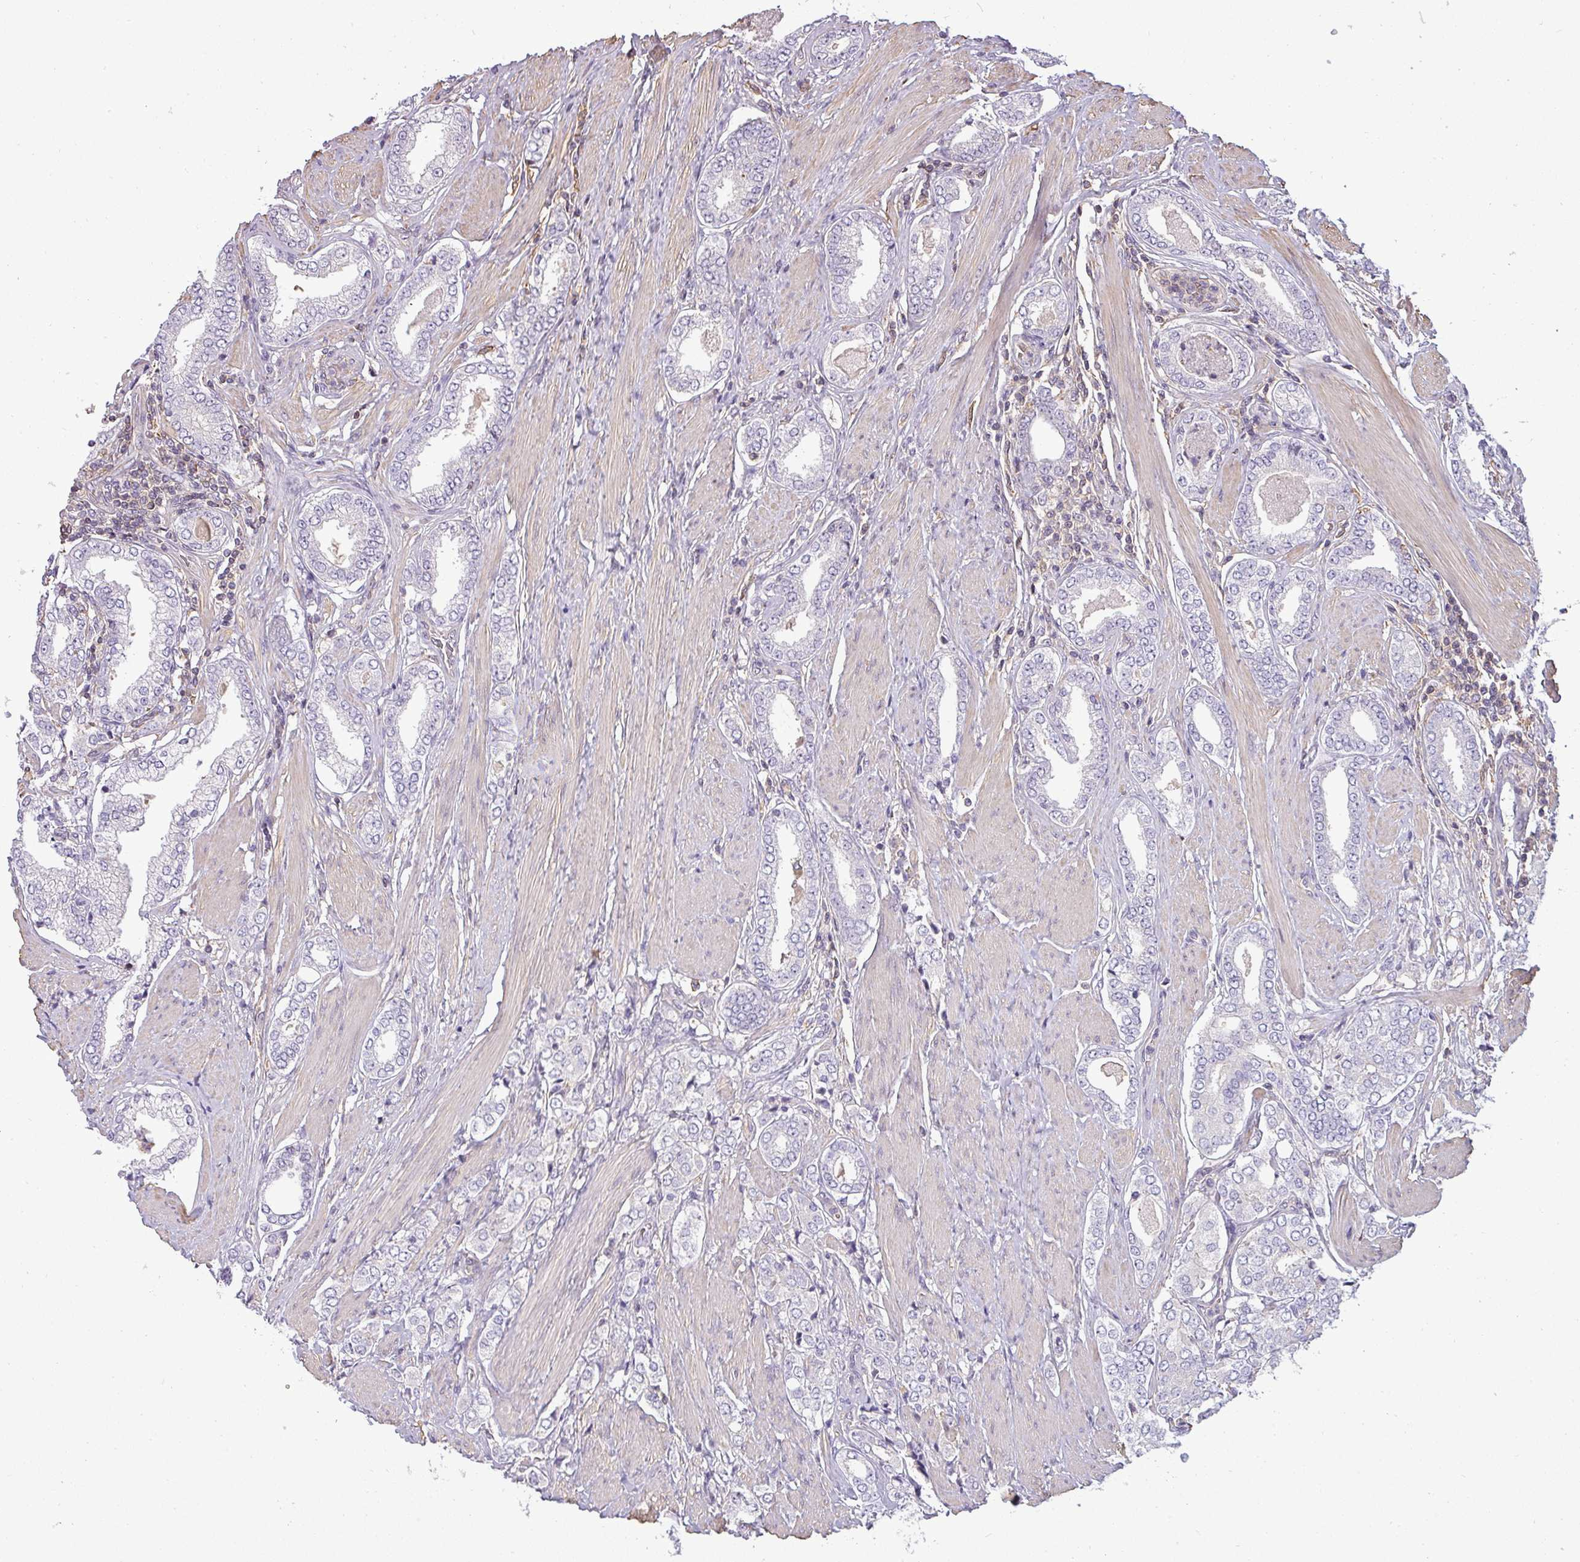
{"staining": {"intensity": "negative", "quantity": "none", "location": "none"}, "tissue": "prostate cancer", "cell_type": "Tumor cells", "image_type": "cancer", "snomed": [{"axis": "morphology", "description": "Adenocarcinoma, High grade"}, {"axis": "topography", "description": "Prostate"}], "caption": "This micrograph is of prostate adenocarcinoma (high-grade) stained with IHC to label a protein in brown with the nuclei are counter-stained blue. There is no positivity in tumor cells.", "gene": "ZNF835", "patient": {"sex": "male", "age": 71}}